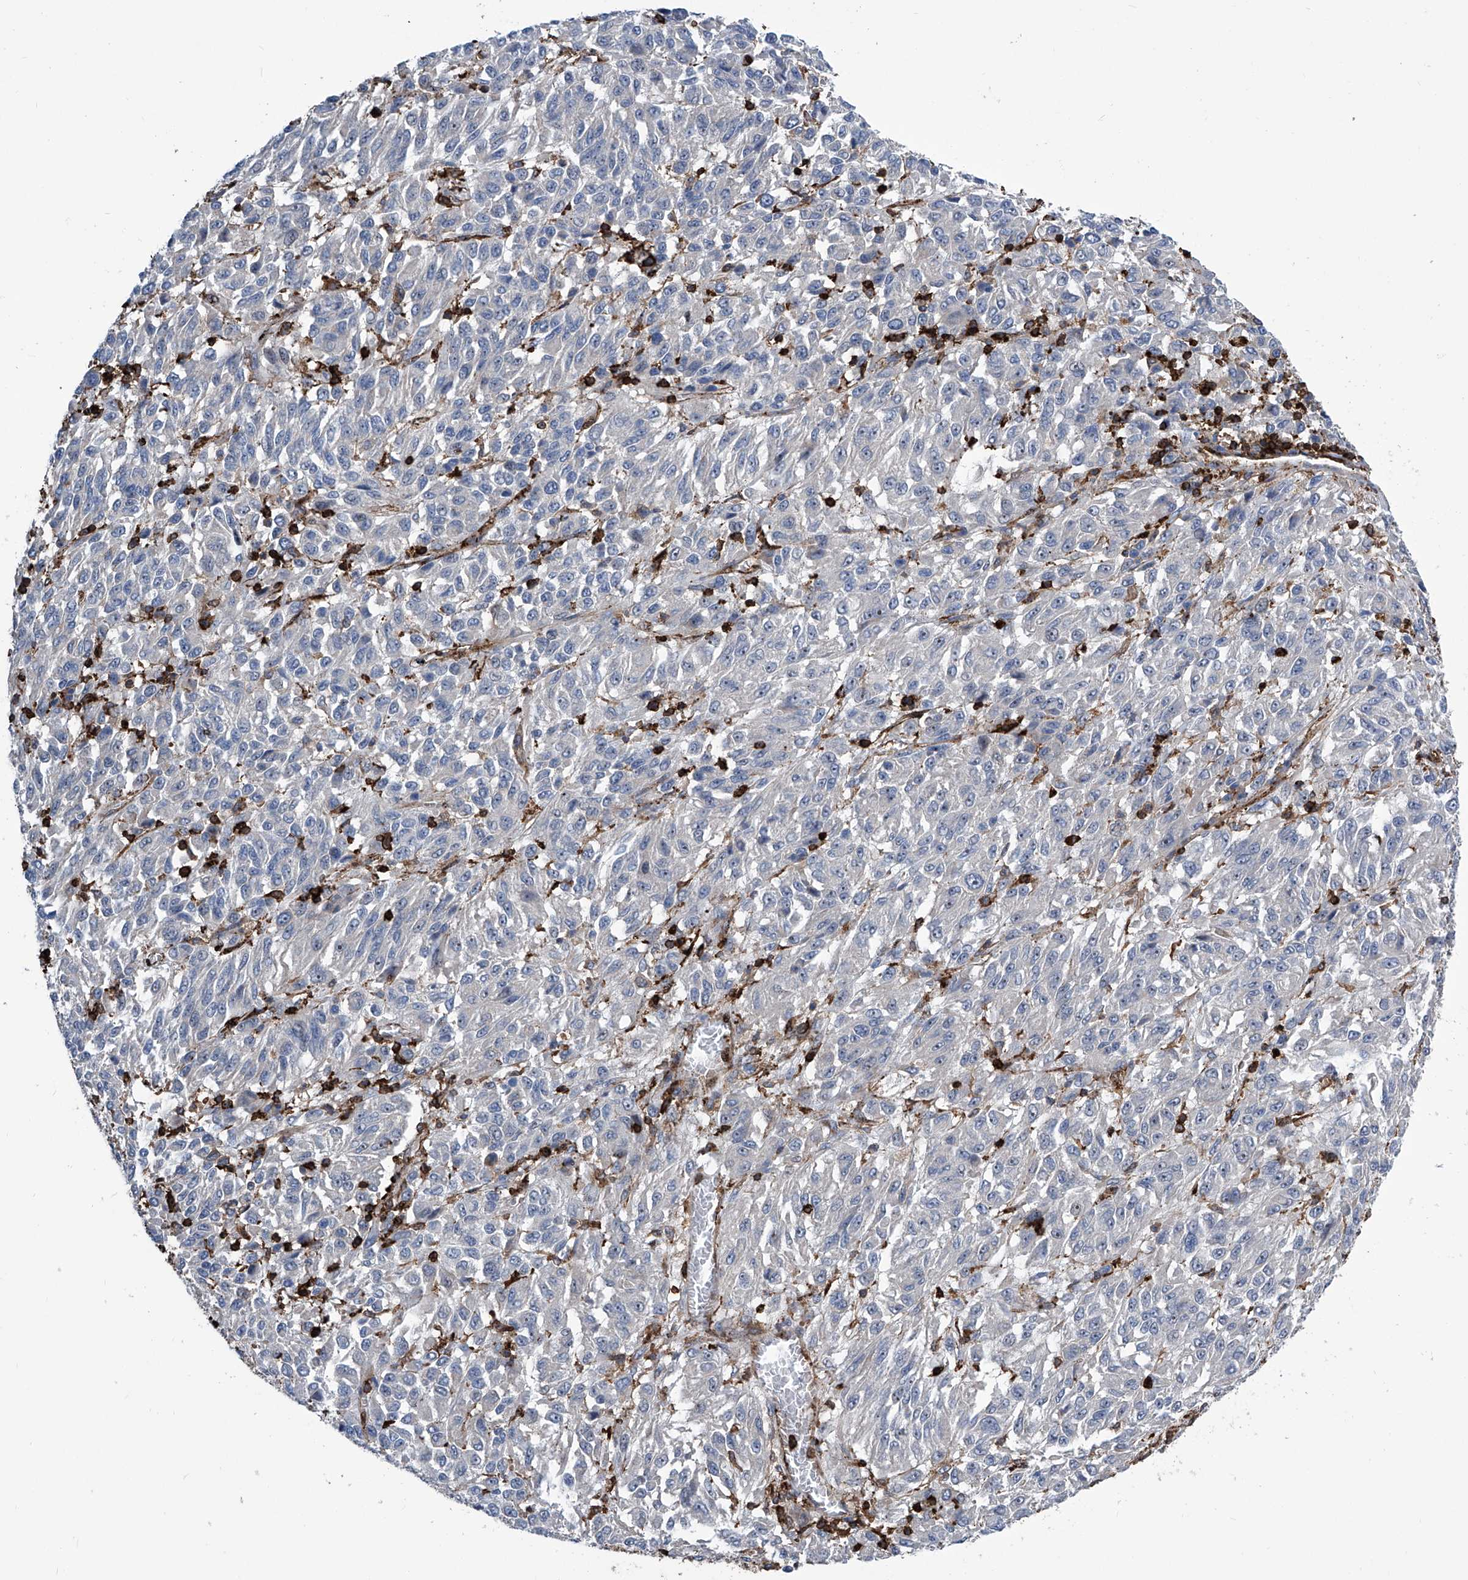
{"staining": {"intensity": "negative", "quantity": "none", "location": "none"}, "tissue": "melanoma", "cell_type": "Tumor cells", "image_type": "cancer", "snomed": [{"axis": "morphology", "description": "Malignant melanoma, Metastatic site"}, {"axis": "topography", "description": "Lung"}], "caption": "Malignant melanoma (metastatic site) was stained to show a protein in brown. There is no significant positivity in tumor cells. (DAB (3,3'-diaminobenzidine) immunohistochemistry, high magnification).", "gene": "ZNF484", "patient": {"sex": "male", "age": 64}}